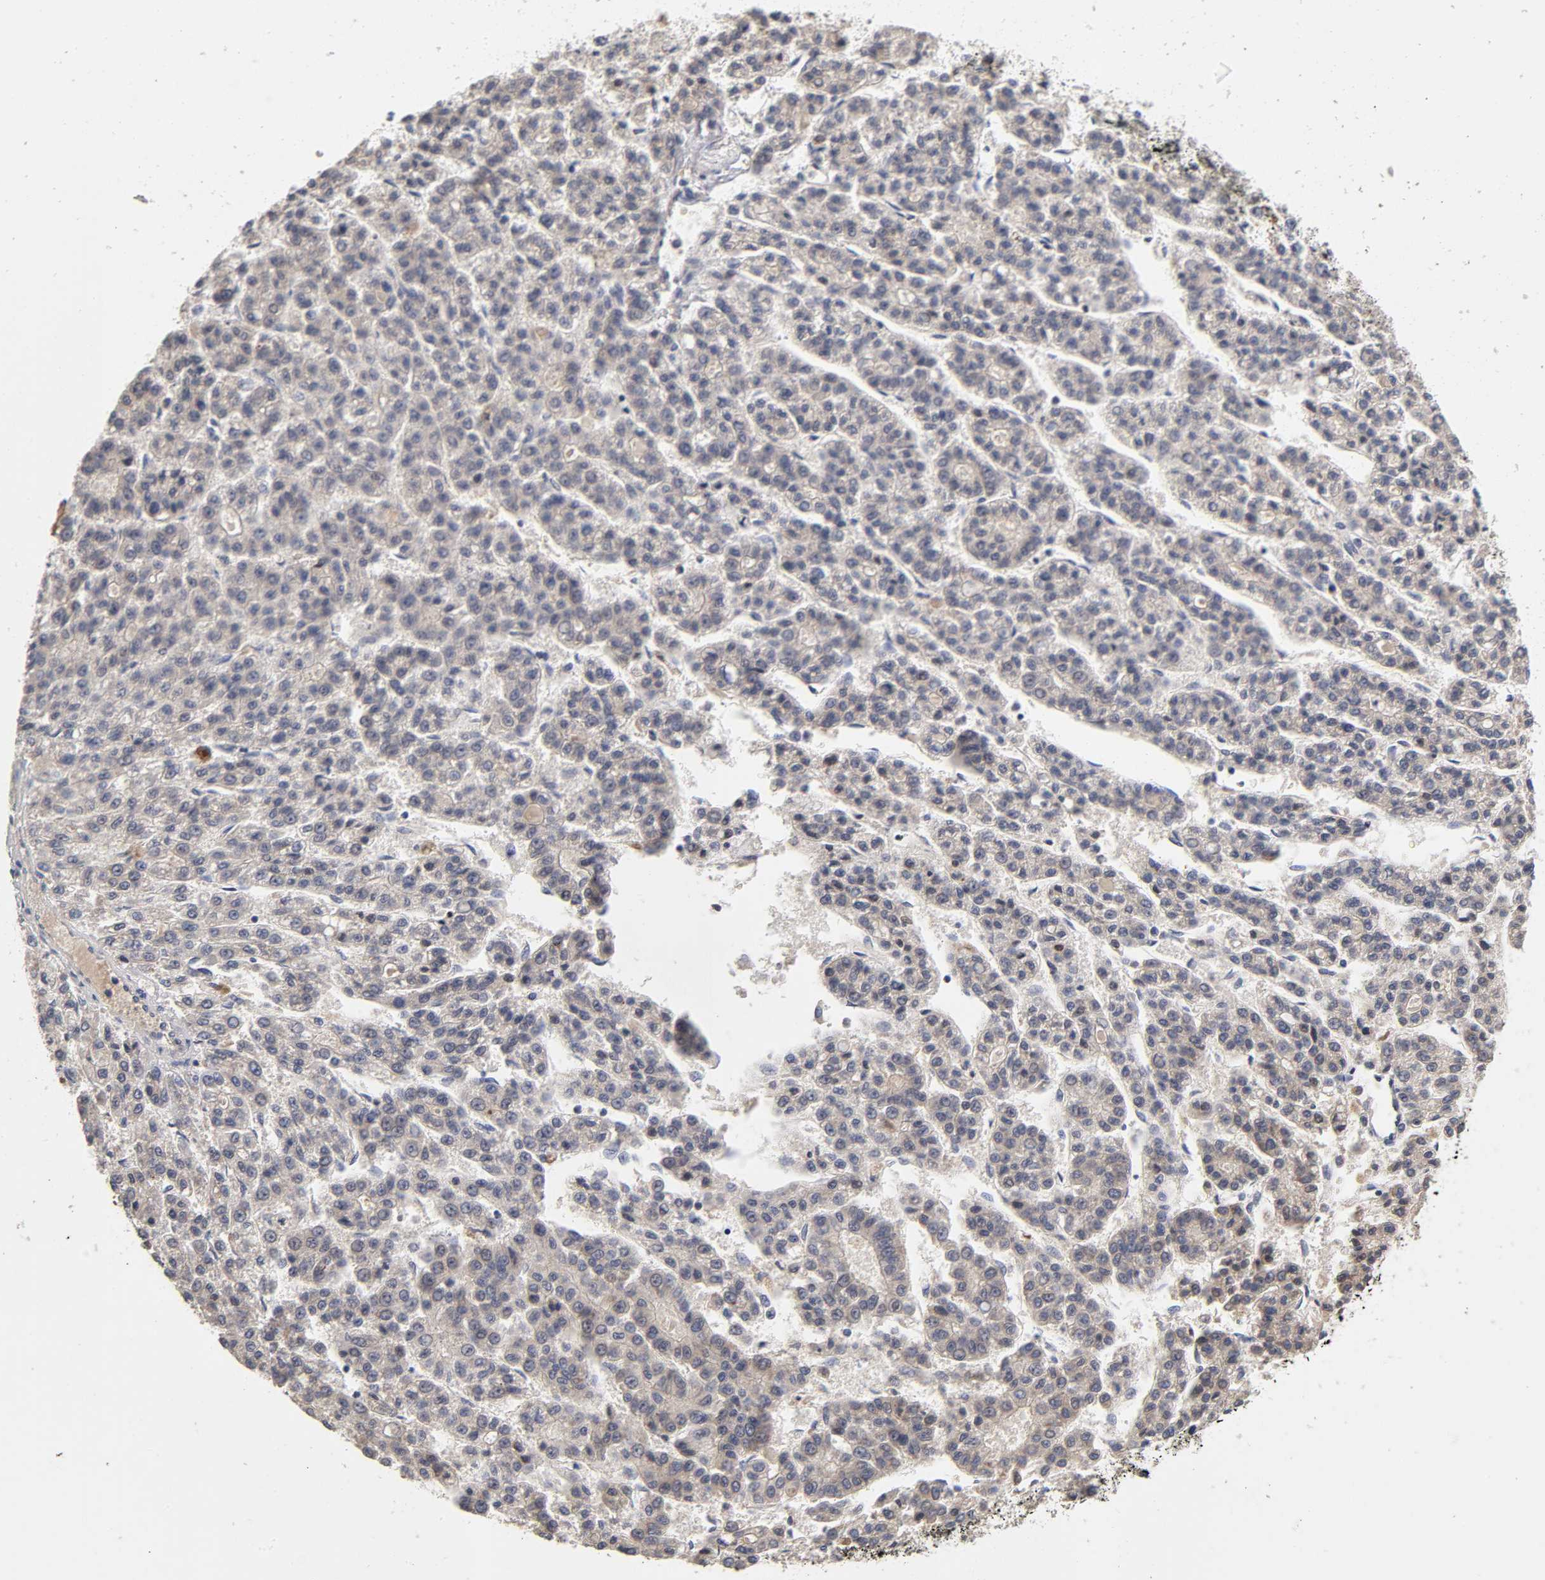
{"staining": {"intensity": "weak", "quantity": ">75%", "location": "cytoplasmic/membranous"}, "tissue": "liver cancer", "cell_type": "Tumor cells", "image_type": "cancer", "snomed": [{"axis": "morphology", "description": "Carcinoma, Hepatocellular, NOS"}, {"axis": "topography", "description": "Liver"}], "caption": "IHC staining of liver cancer, which reveals low levels of weak cytoplasmic/membranous positivity in approximately >75% of tumor cells indicating weak cytoplasmic/membranous protein staining. The staining was performed using DAB (brown) for protein detection and nuclei were counterstained in hematoxylin (blue).", "gene": "RPS29", "patient": {"sex": "male", "age": 70}}